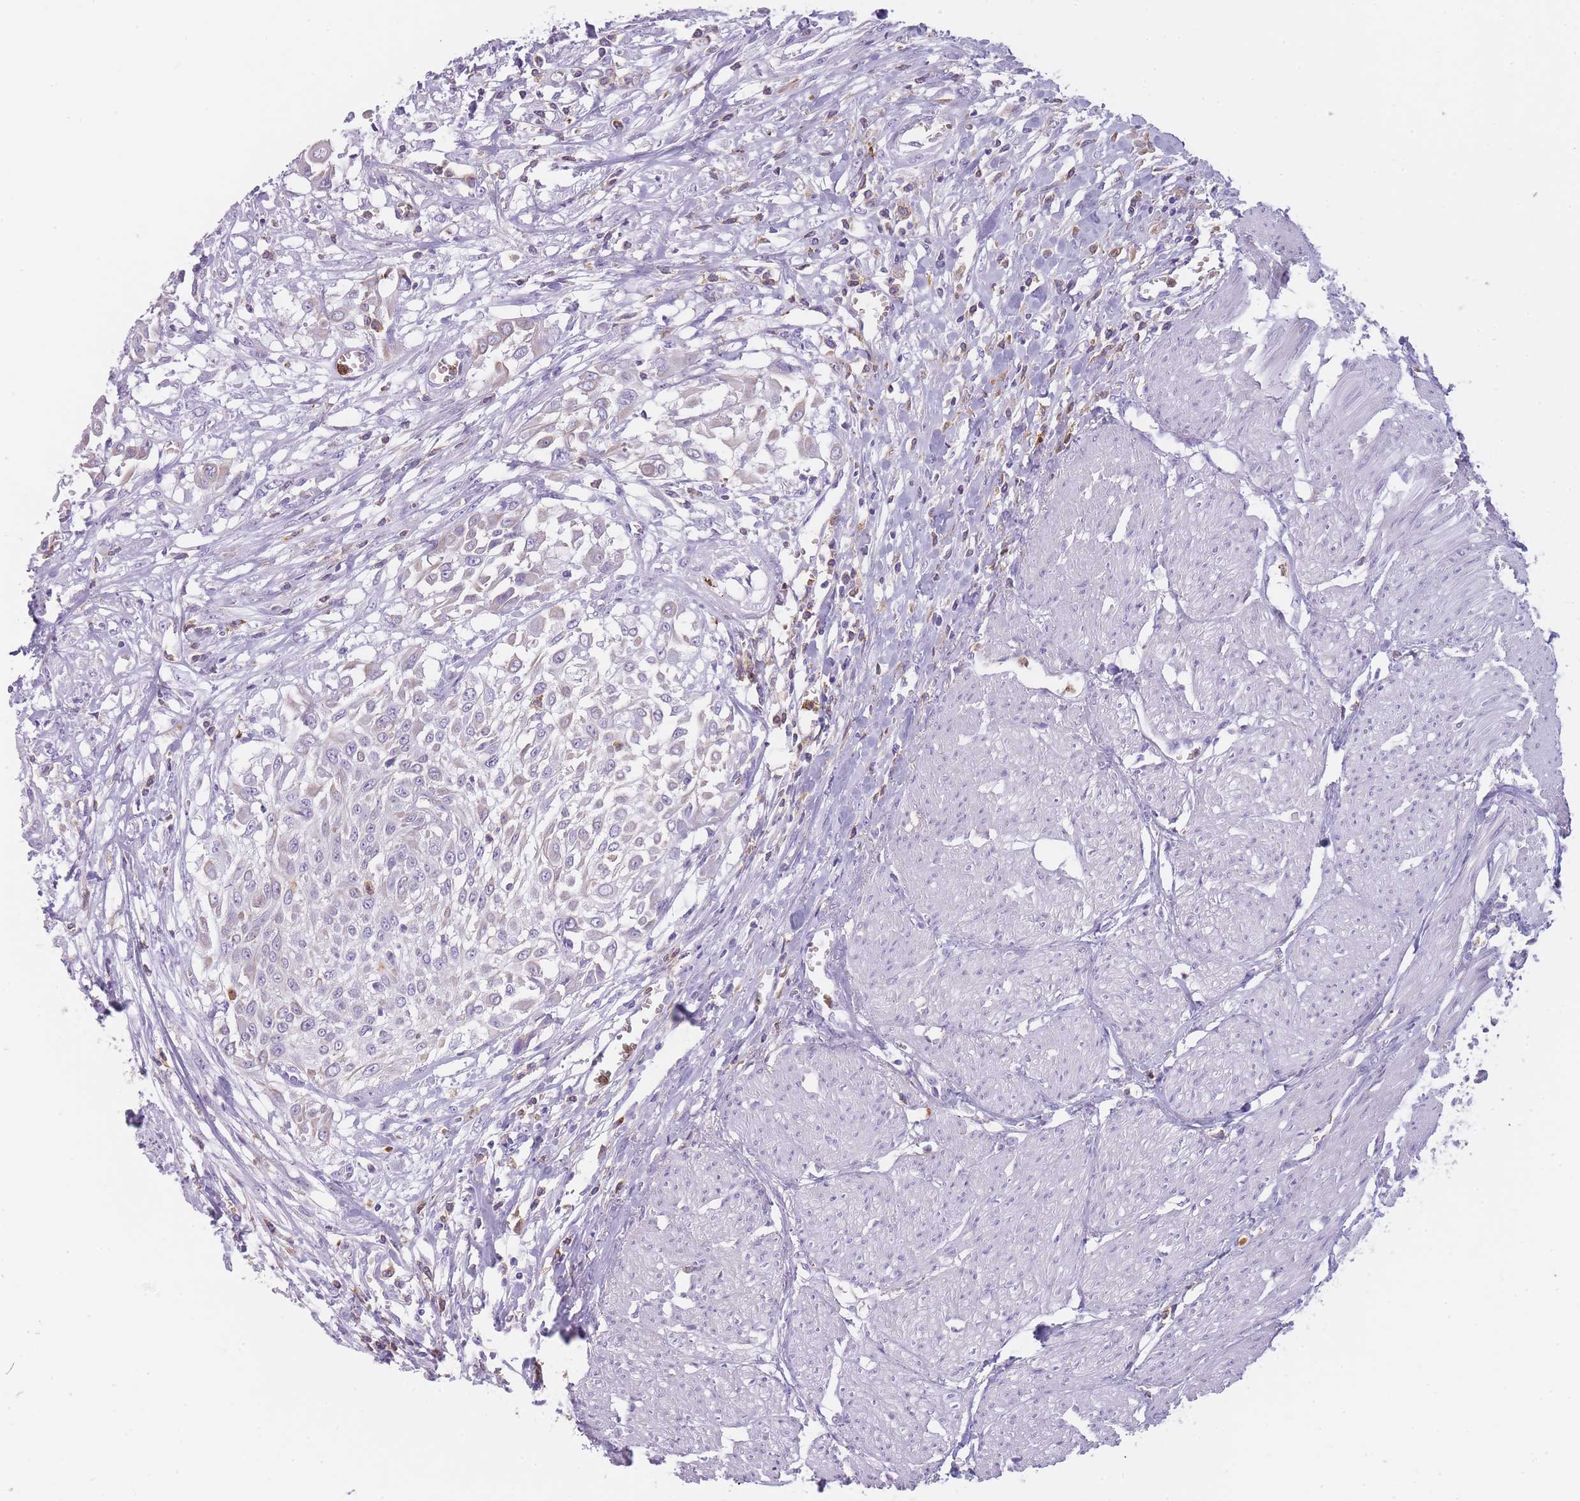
{"staining": {"intensity": "negative", "quantity": "none", "location": "none"}, "tissue": "urothelial cancer", "cell_type": "Tumor cells", "image_type": "cancer", "snomed": [{"axis": "morphology", "description": "Urothelial carcinoma, High grade"}, {"axis": "topography", "description": "Urinary bladder"}], "caption": "Urothelial cancer stained for a protein using IHC shows no staining tumor cells.", "gene": "CR1L", "patient": {"sex": "male", "age": 57}}